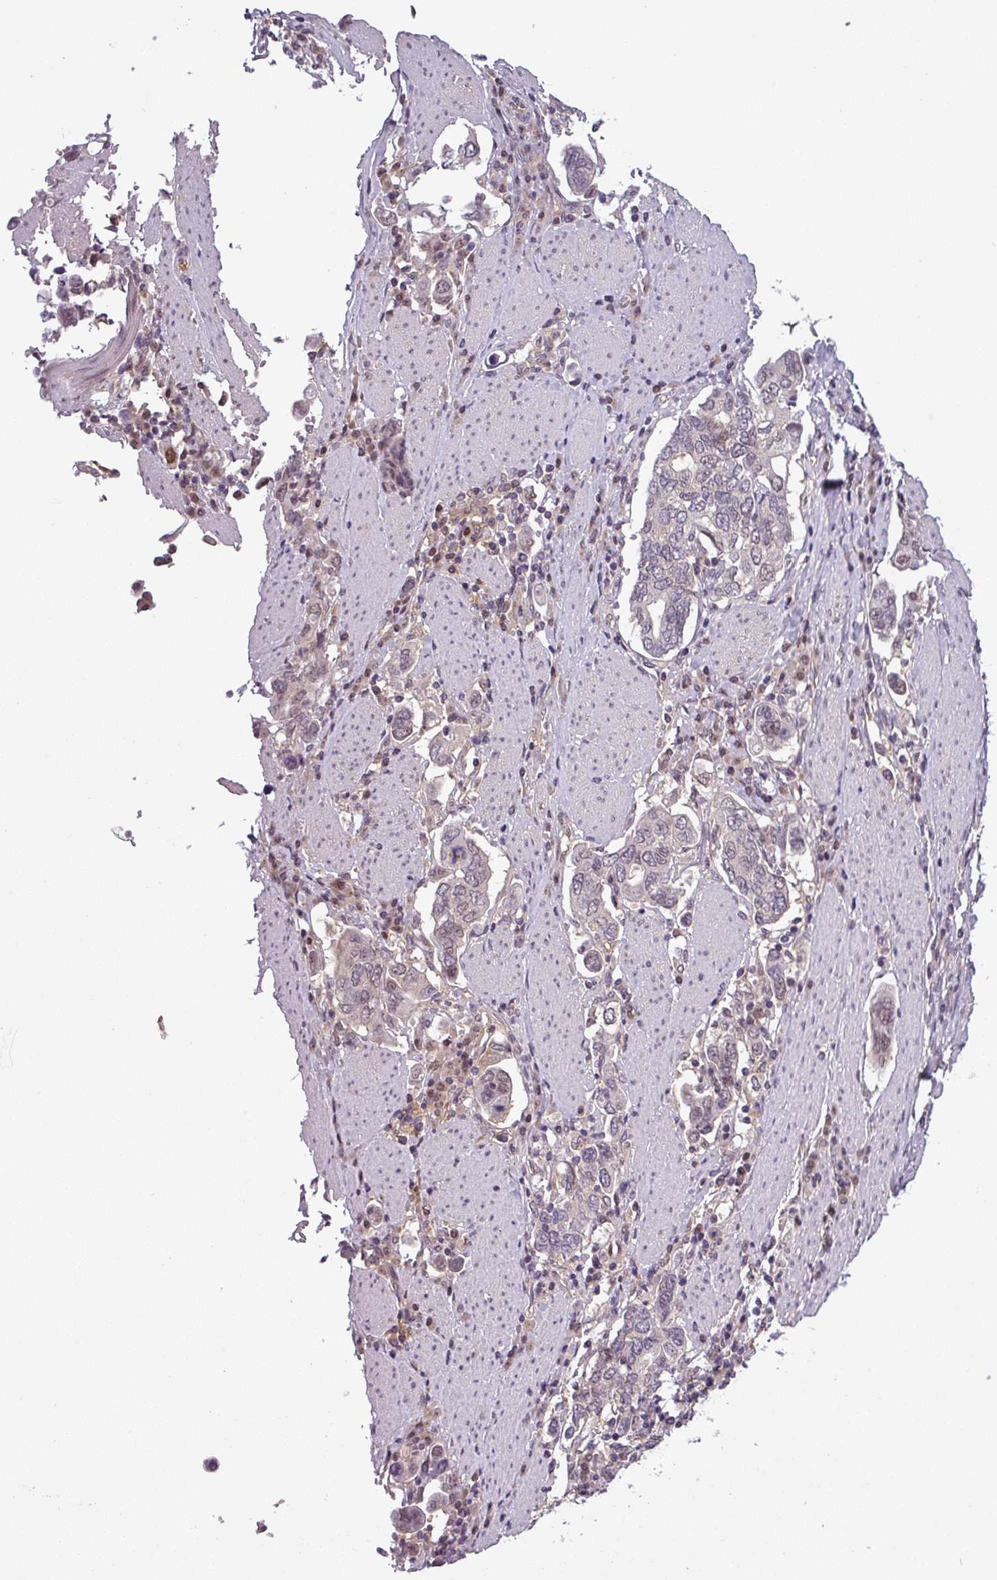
{"staining": {"intensity": "weak", "quantity": "<25%", "location": "nuclear"}, "tissue": "stomach cancer", "cell_type": "Tumor cells", "image_type": "cancer", "snomed": [{"axis": "morphology", "description": "Adenocarcinoma, NOS"}, {"axis": "topography", "description": "Stomach, upper"}, {"axis": "topography", "description": "Stomach"}], "caption": "Stomach cancer (adenocarcinoma) stained for a protein using IHC reveals no staining tumor cells.", "gene": "NPFFR1", "patient": {"sex": "male", "age": 62}}